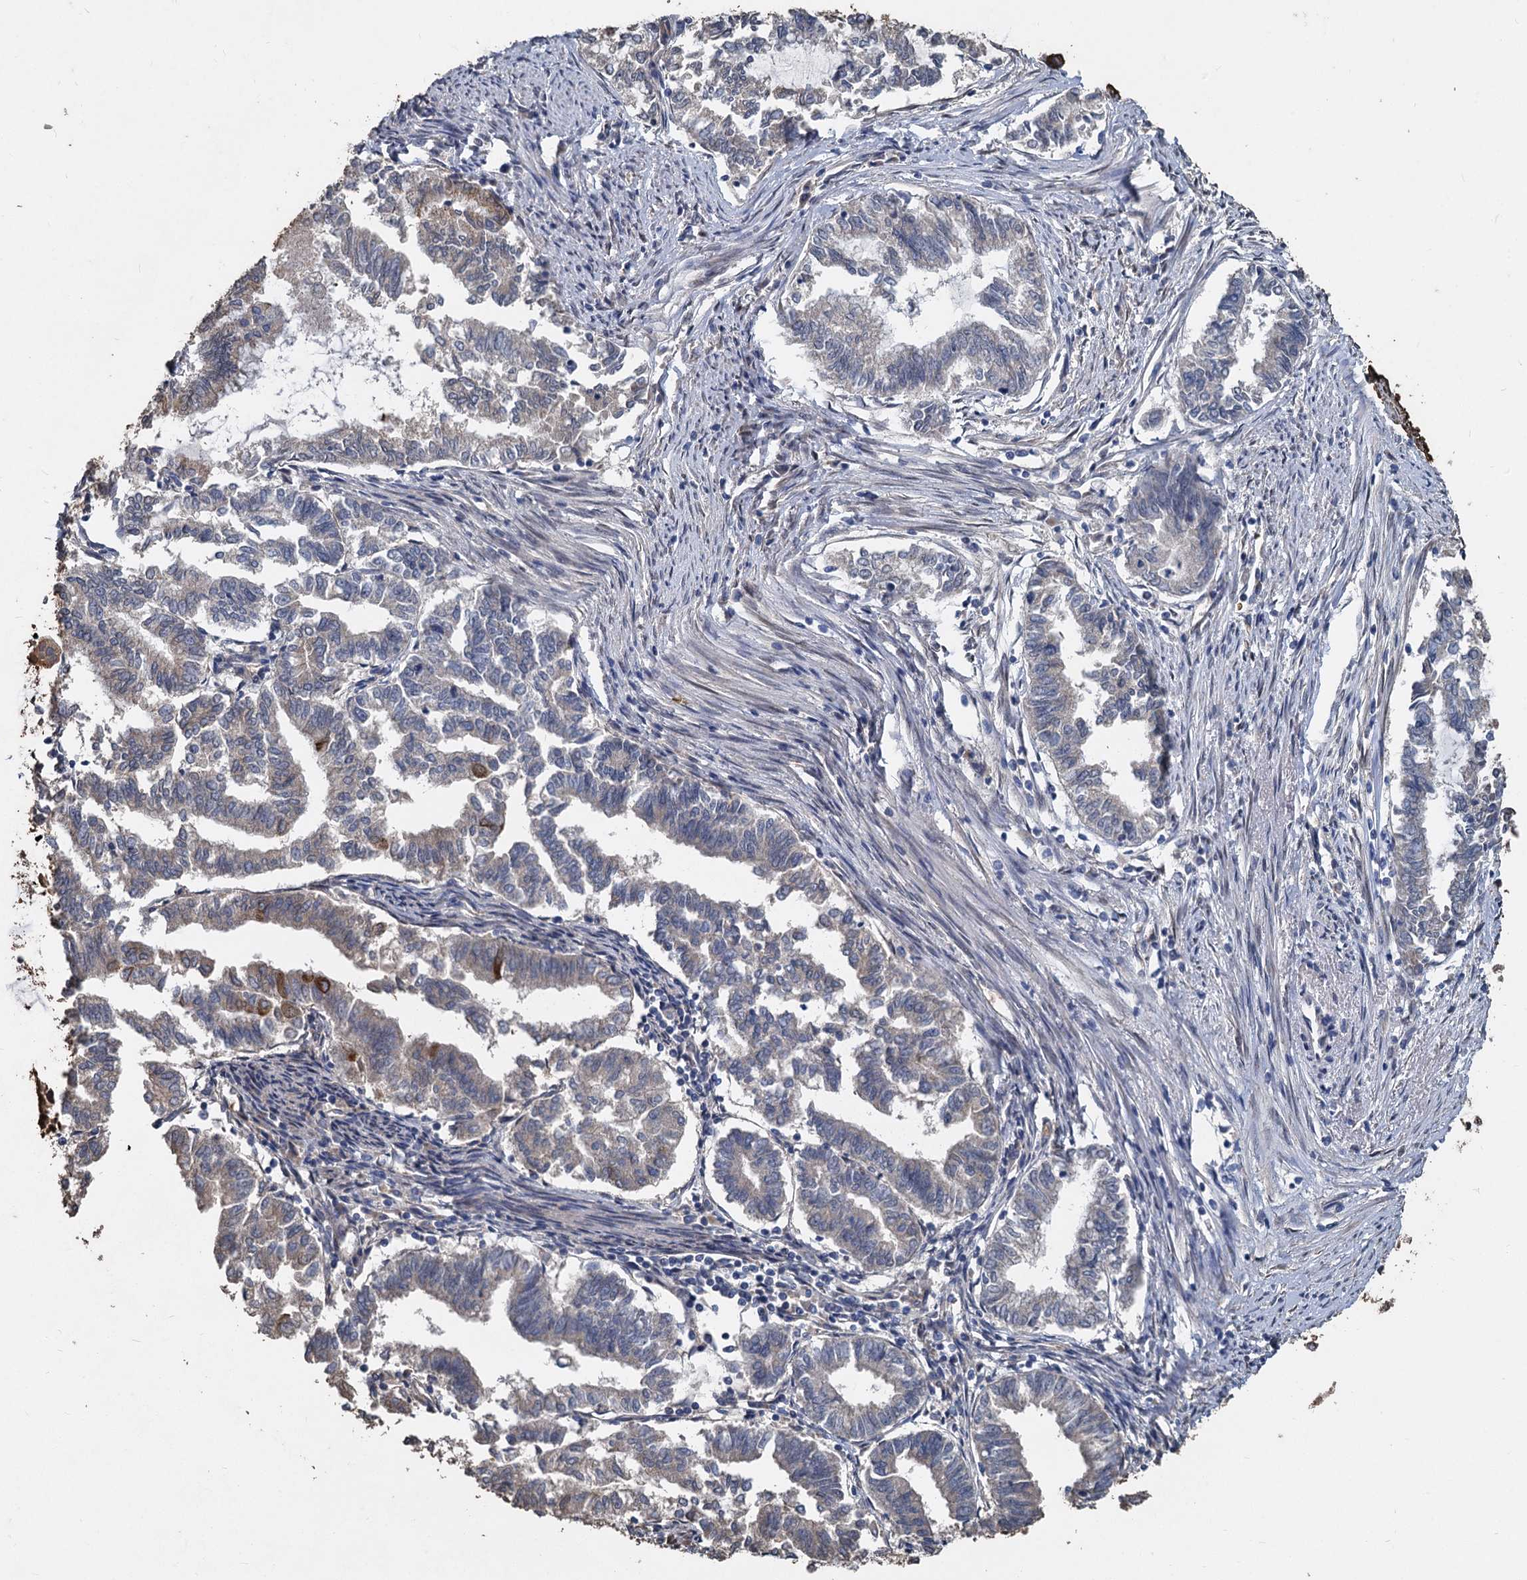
{"staining": {"intensity": "moderate", "quantity": "<25%", "location": "cytoplasmic/membranous"}, "tissue": "endometrial cancer", "cell_type": "Tumor cells", "image_type": "cancer", "snomed": [{"axis": "morphology", "description": "Adenocarcinoma, NOS"}, {"axis": "topography", "description": "Endometrium"}], "caption": "Endometrial cancer (adenocarcinoma) tissue displays moderate cytoplasmic/membranous staining in about <25% of tumor cells, visualized by immunohistochemistry.", "gene": "TCTN2", "patient": {"sex": "female", "age": 79}}